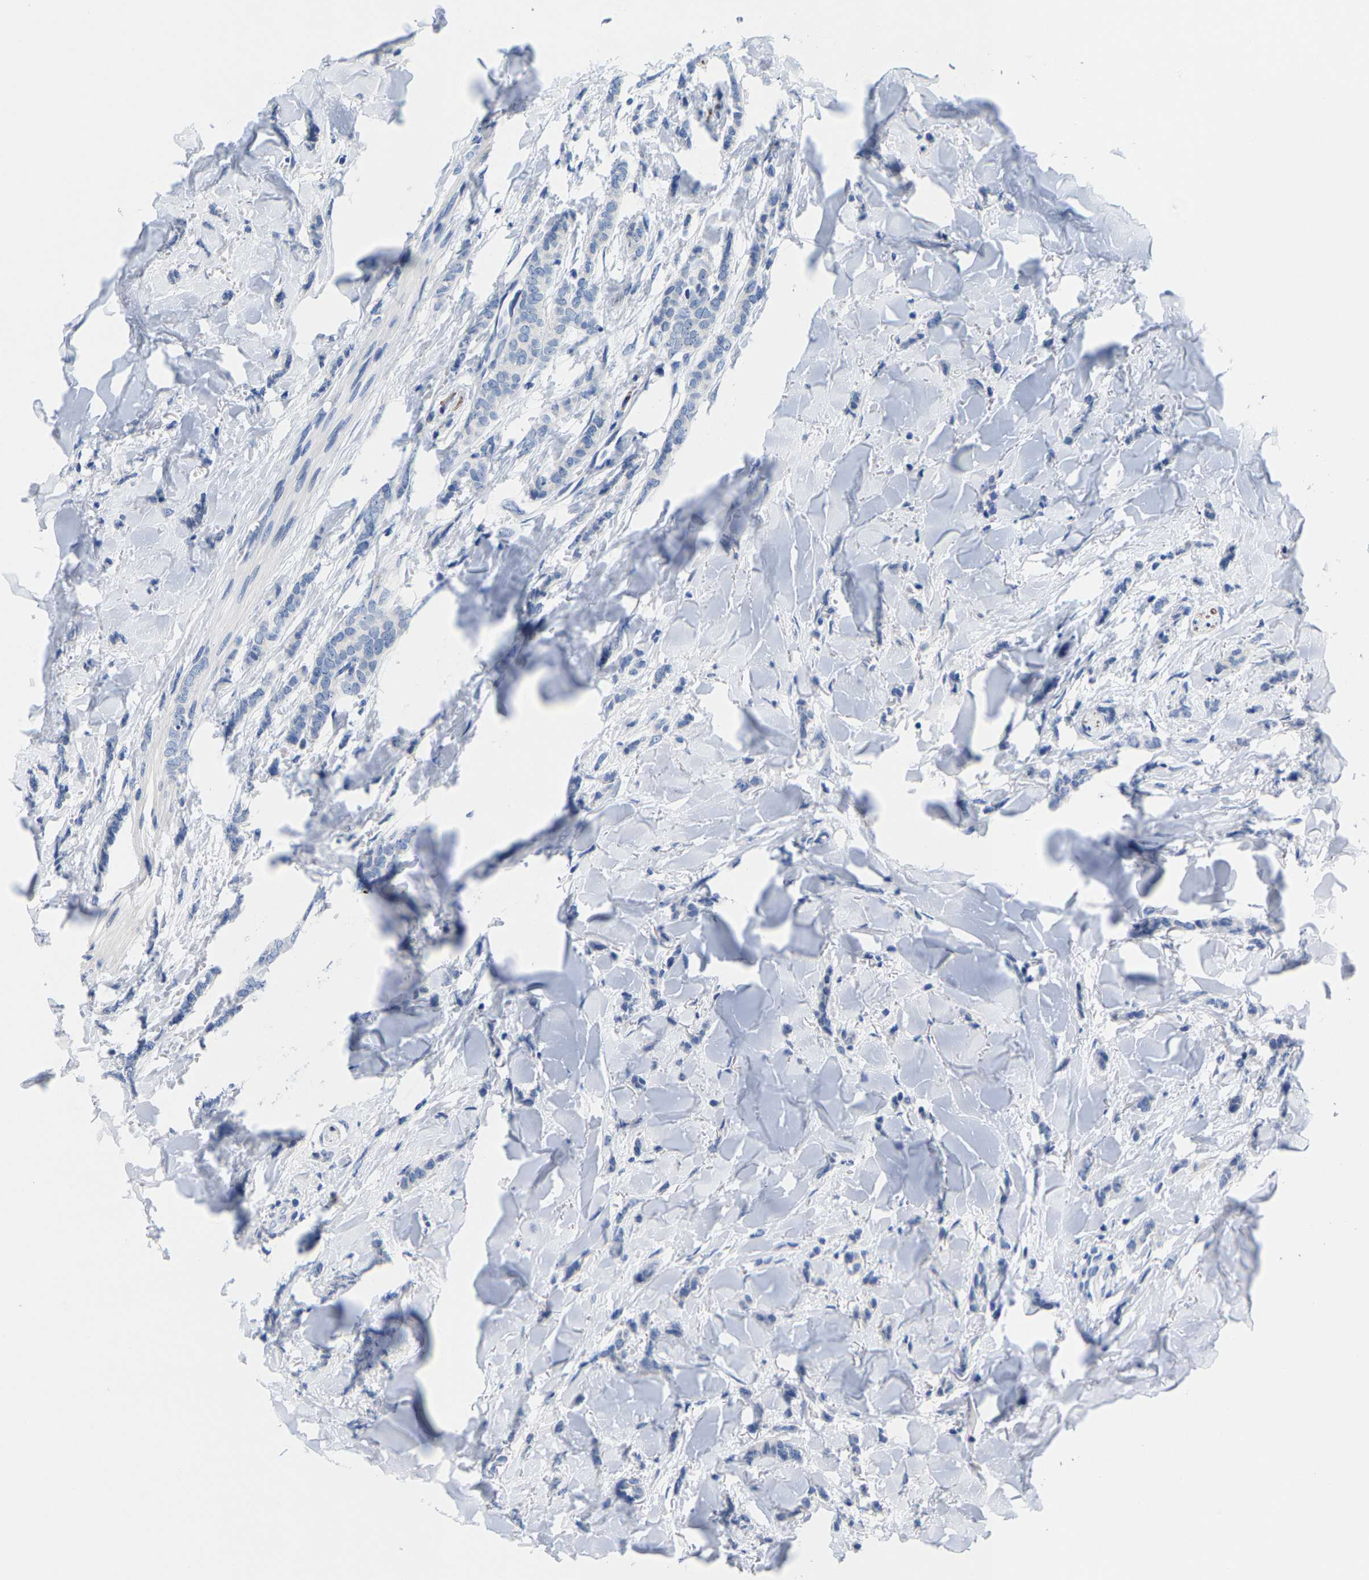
{"staining": {"intensity": "negative", "quantity": "none", "location": "none"}, "tissue": "breast cancer", "cell_type": "Tumor cells", "image_type": "cancer", "snomed": [{"axis": "morphology", "description": "Lobular carcinoma"}, {"axis": "topography", "description": "Skin"}, {"axis": "topography", "description": "Breast"}], "caption": "A micrograph of human breast cancer (lobular carcinoma) is negative for staining in tumor cells.", "gene": "KLHL1", "patient": {"sex": "female", "age": 46}}